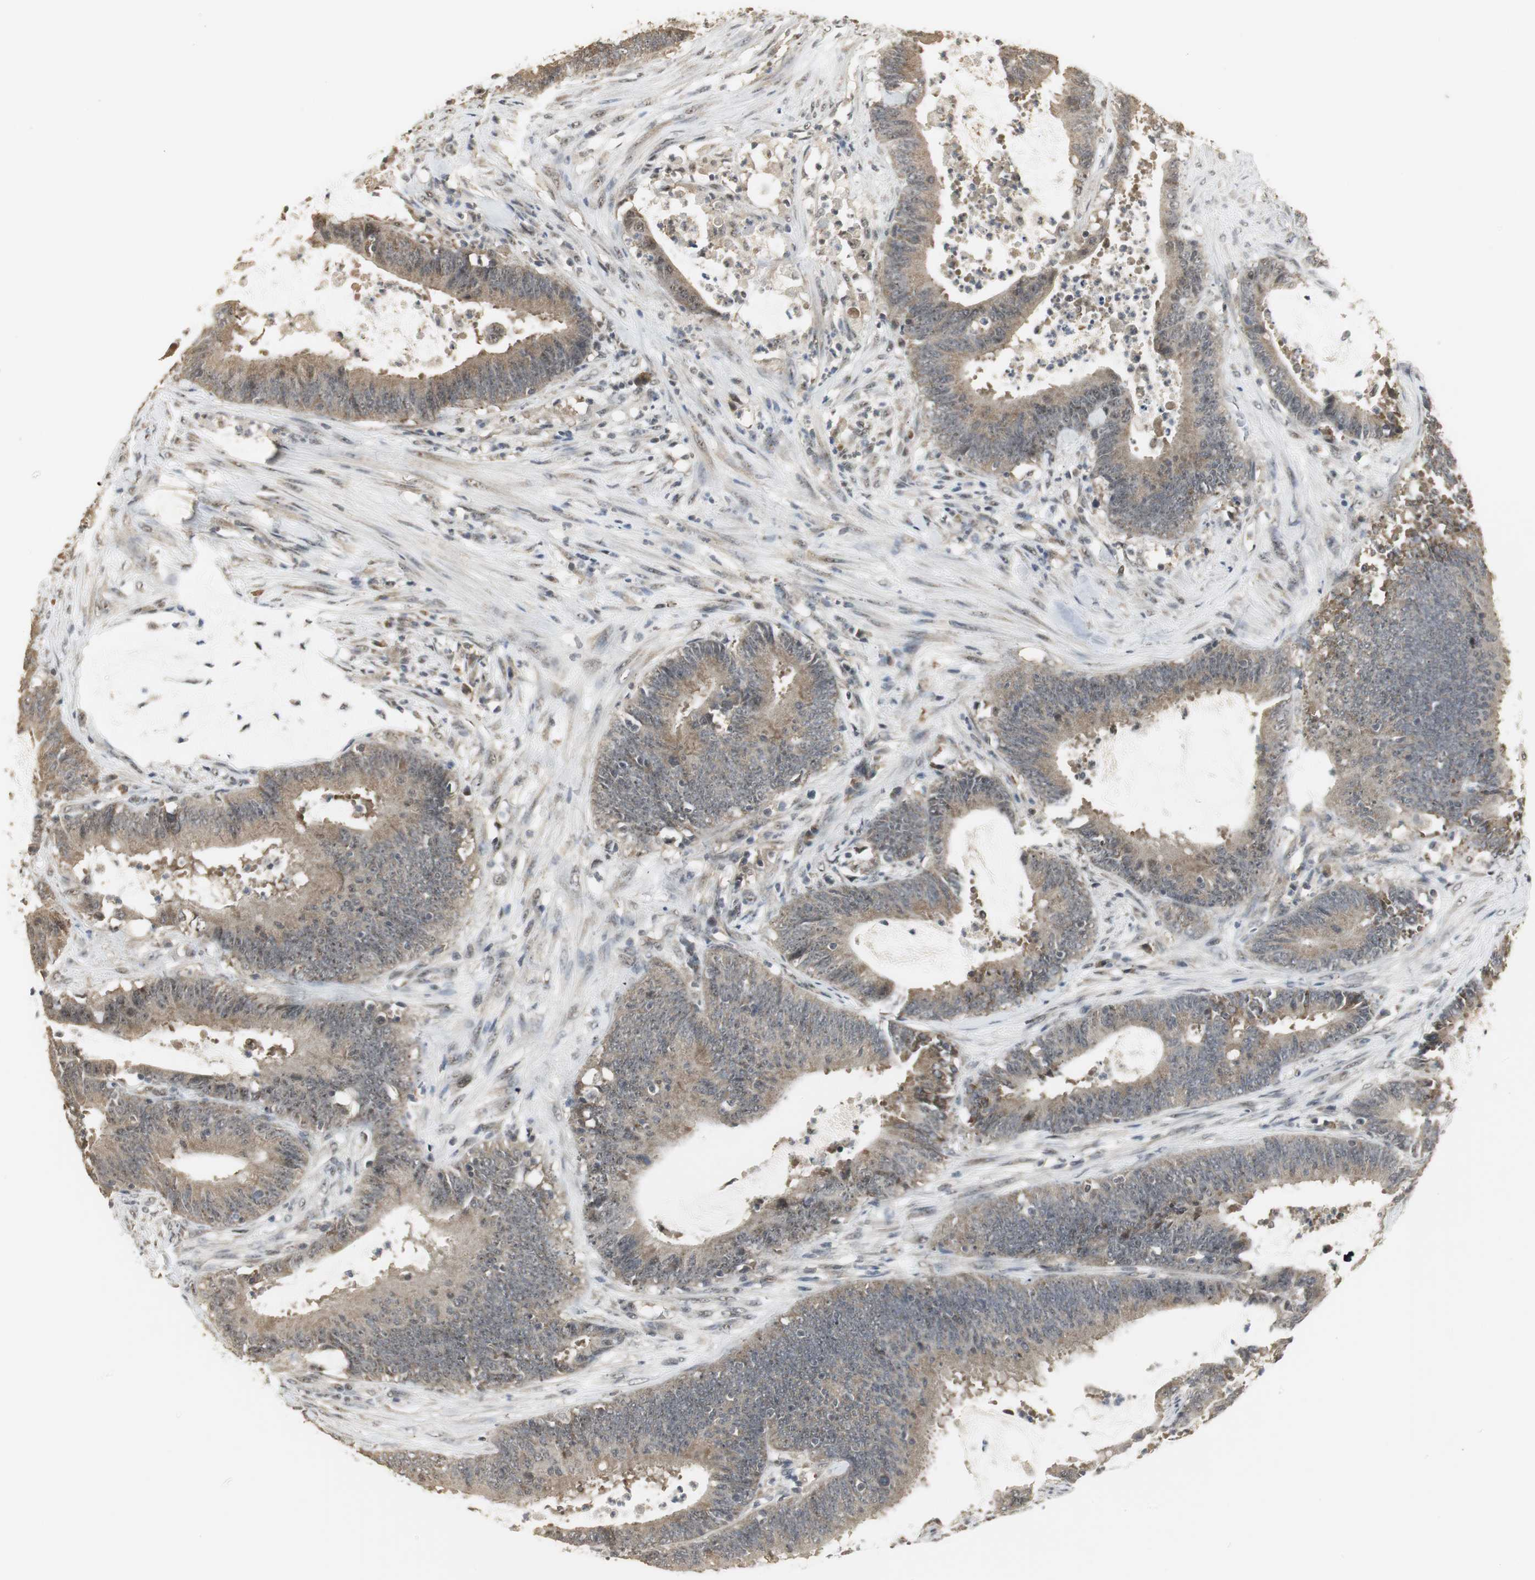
{"staining": {"intensity": "weak", "quantity": ">75%", "location": "cytoplasmic/membranous"}, "tissue": "colorectal cancer", "cell_type": "Tumor cells", "image_type": "cancer", "snomed": [{"axis": "morphology", "description": "Adenocarcinoma, NOS"}, {"axis": "topography", "description": "Rectum"}], "caption": "Colorectal adenocarcinoma stained with a brown dye shows weak cytoplasmic/membranous positive expression in approximately >75% of tumor cells.", "gene": "ELOA", "patient": {"sex": "female", "age": 66}}